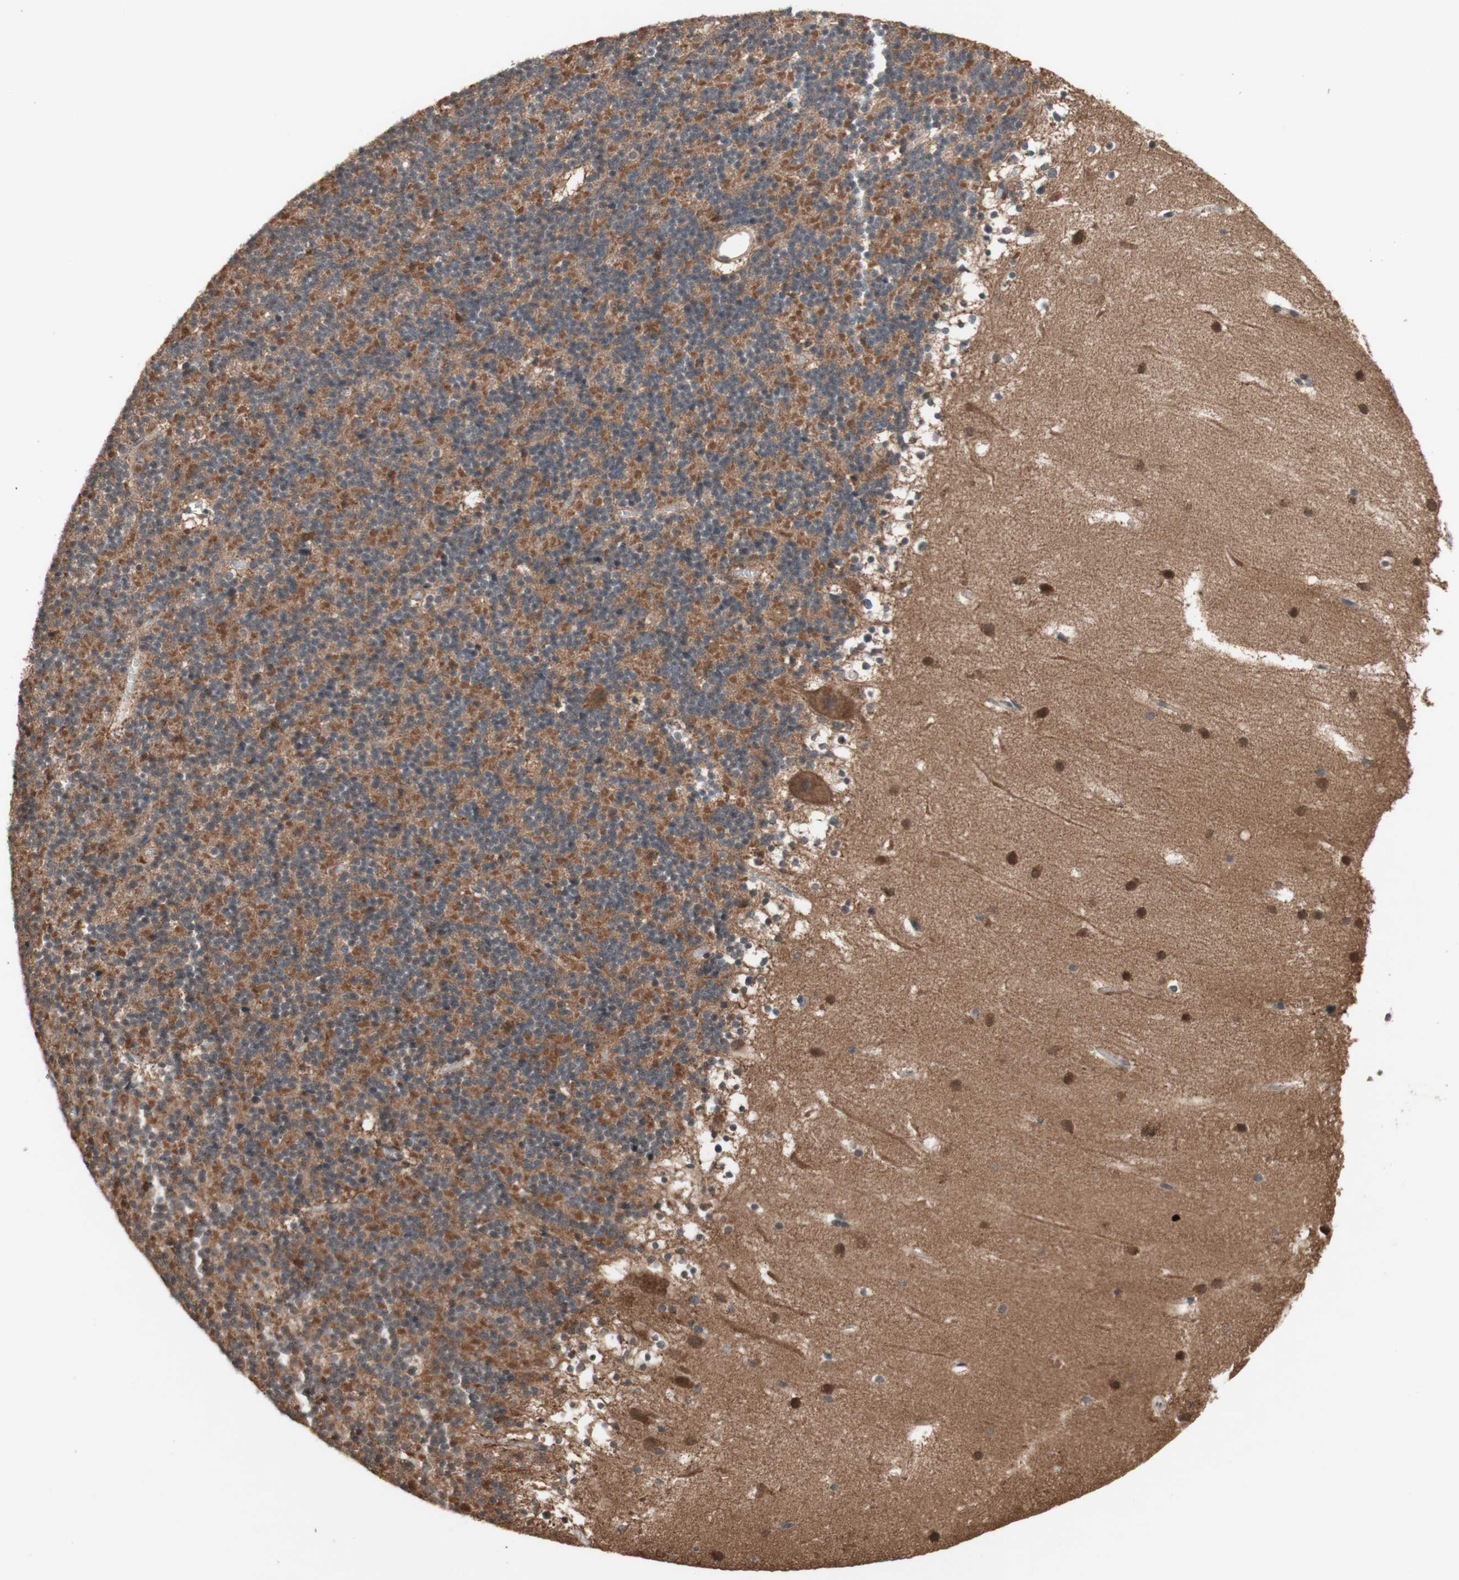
{"staining": {"intensity": "strong", "quantity": "25%-75%", "location": "cytoplasmic/membranous"}, "tissue": "cerebellum", "cell_type": "Cells in granular layer", "image_type": "normal", "snomed": [{"axis": "morphology", "description": "Normal tissue, NOS"}, {"axis": "topography", "description": "Cerebellum"}], "caption": "An immunohistochemistry image of normal tissue is shown. Protein staining in brown shows strong cytoplasmic/membranous positivity in cerebellum within cells in granular layer. (IHC, brightfield microscopy, high magnification).", "gene": "DDOST", "patient": {"sex": "male", "age": 45}}